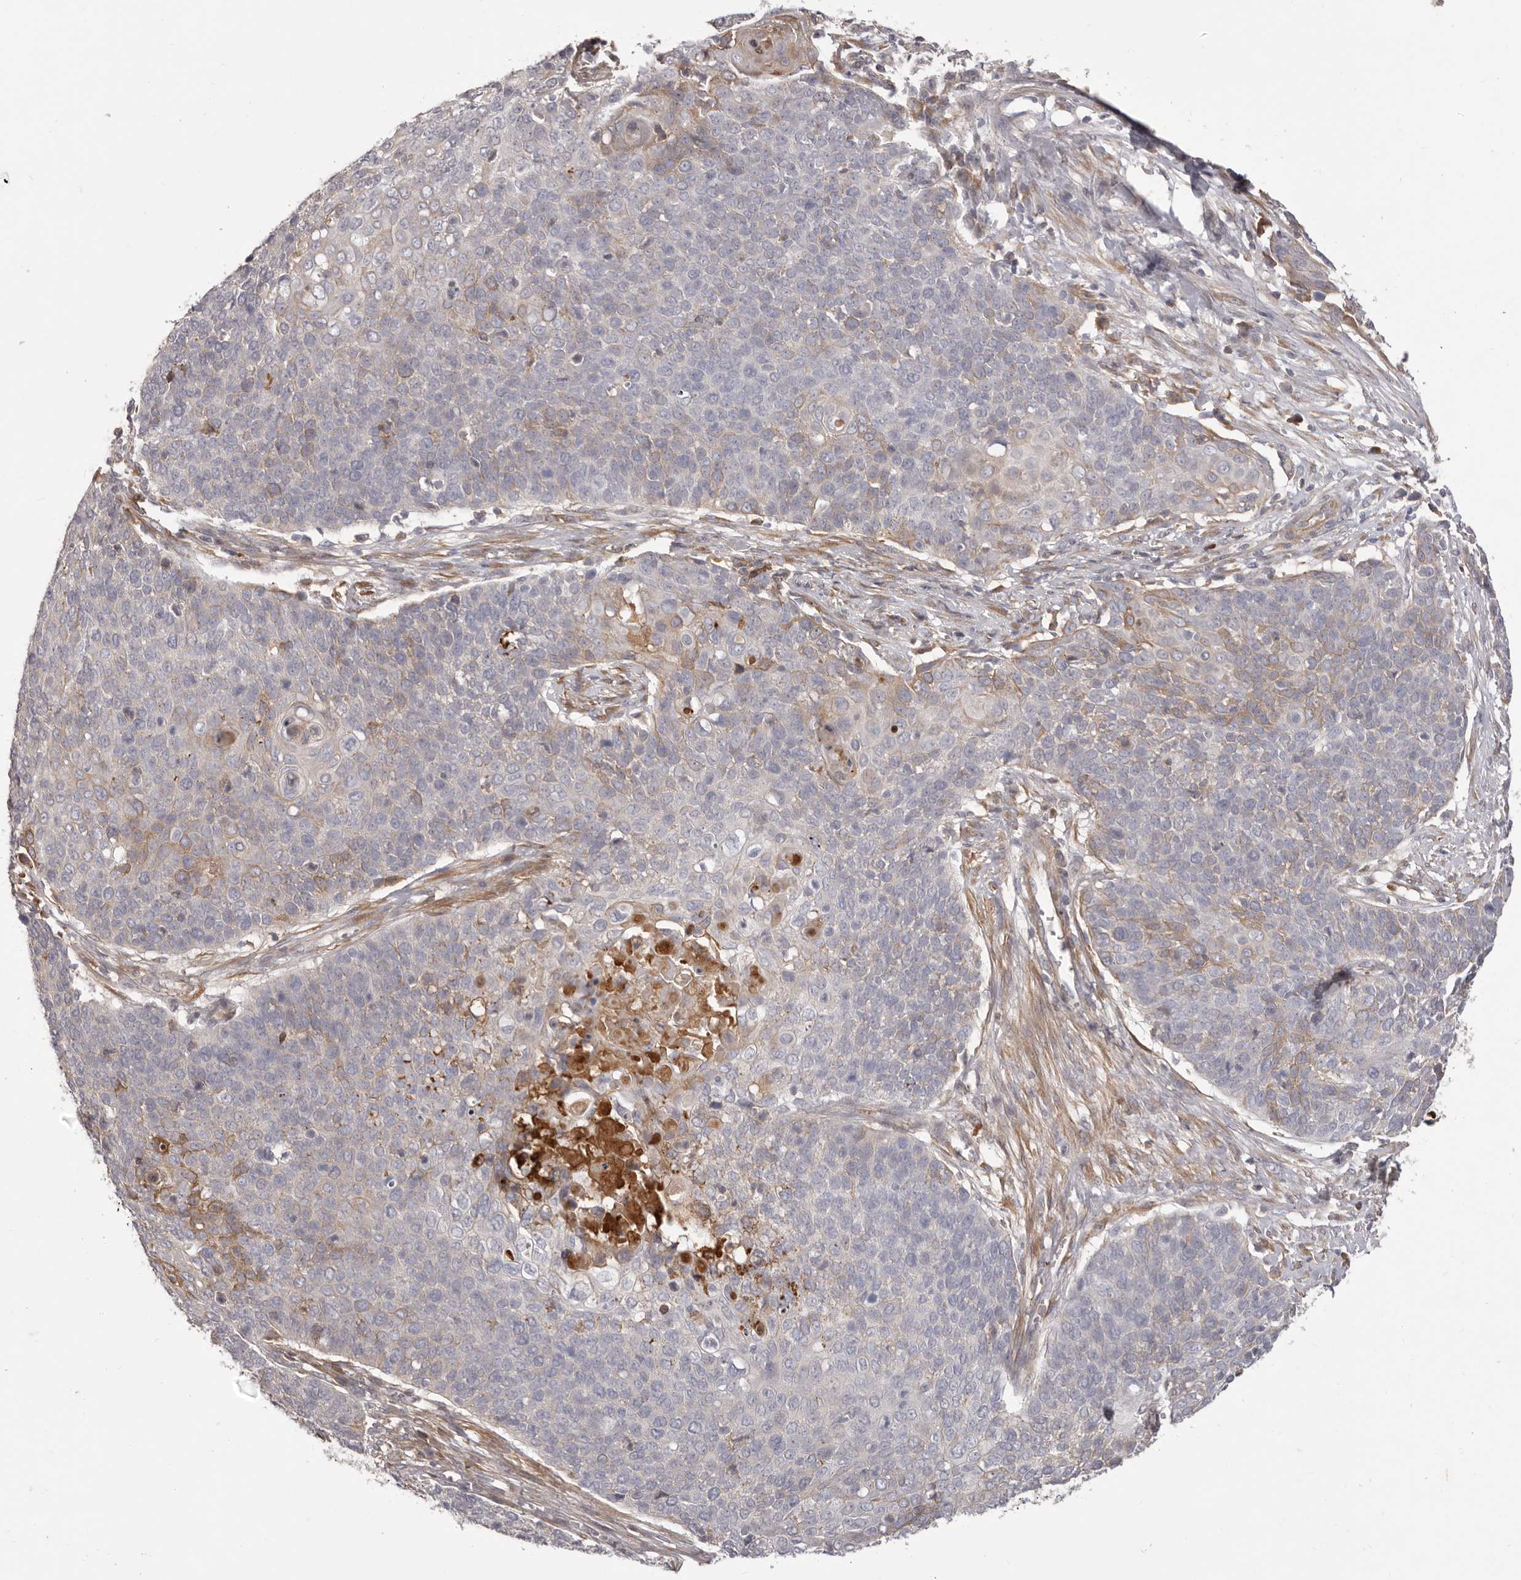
{"staining": {"intensity": "moderate", "quantity": "<25%", "location": "cytoplasmic/membranous"}, "tissue": "cervical cancer", "cell_type": "Tumor cells", "image_type": "cancer", "snomed": [{"axis": "morphology", "description": "Squamous cell carcinoma, NOS"}, {"axis": "topography", "description": "Cervix"}], "caption": "A micrograph showing moderate cytoplasmic/membranous staining in about <25% of tumor cells in cervical cancer (squamous cell carcinoma), as visualized by brown immunohistochemical staining.", "gene": "OTUD3", "patient": {"sex": "female", "age": 39}}